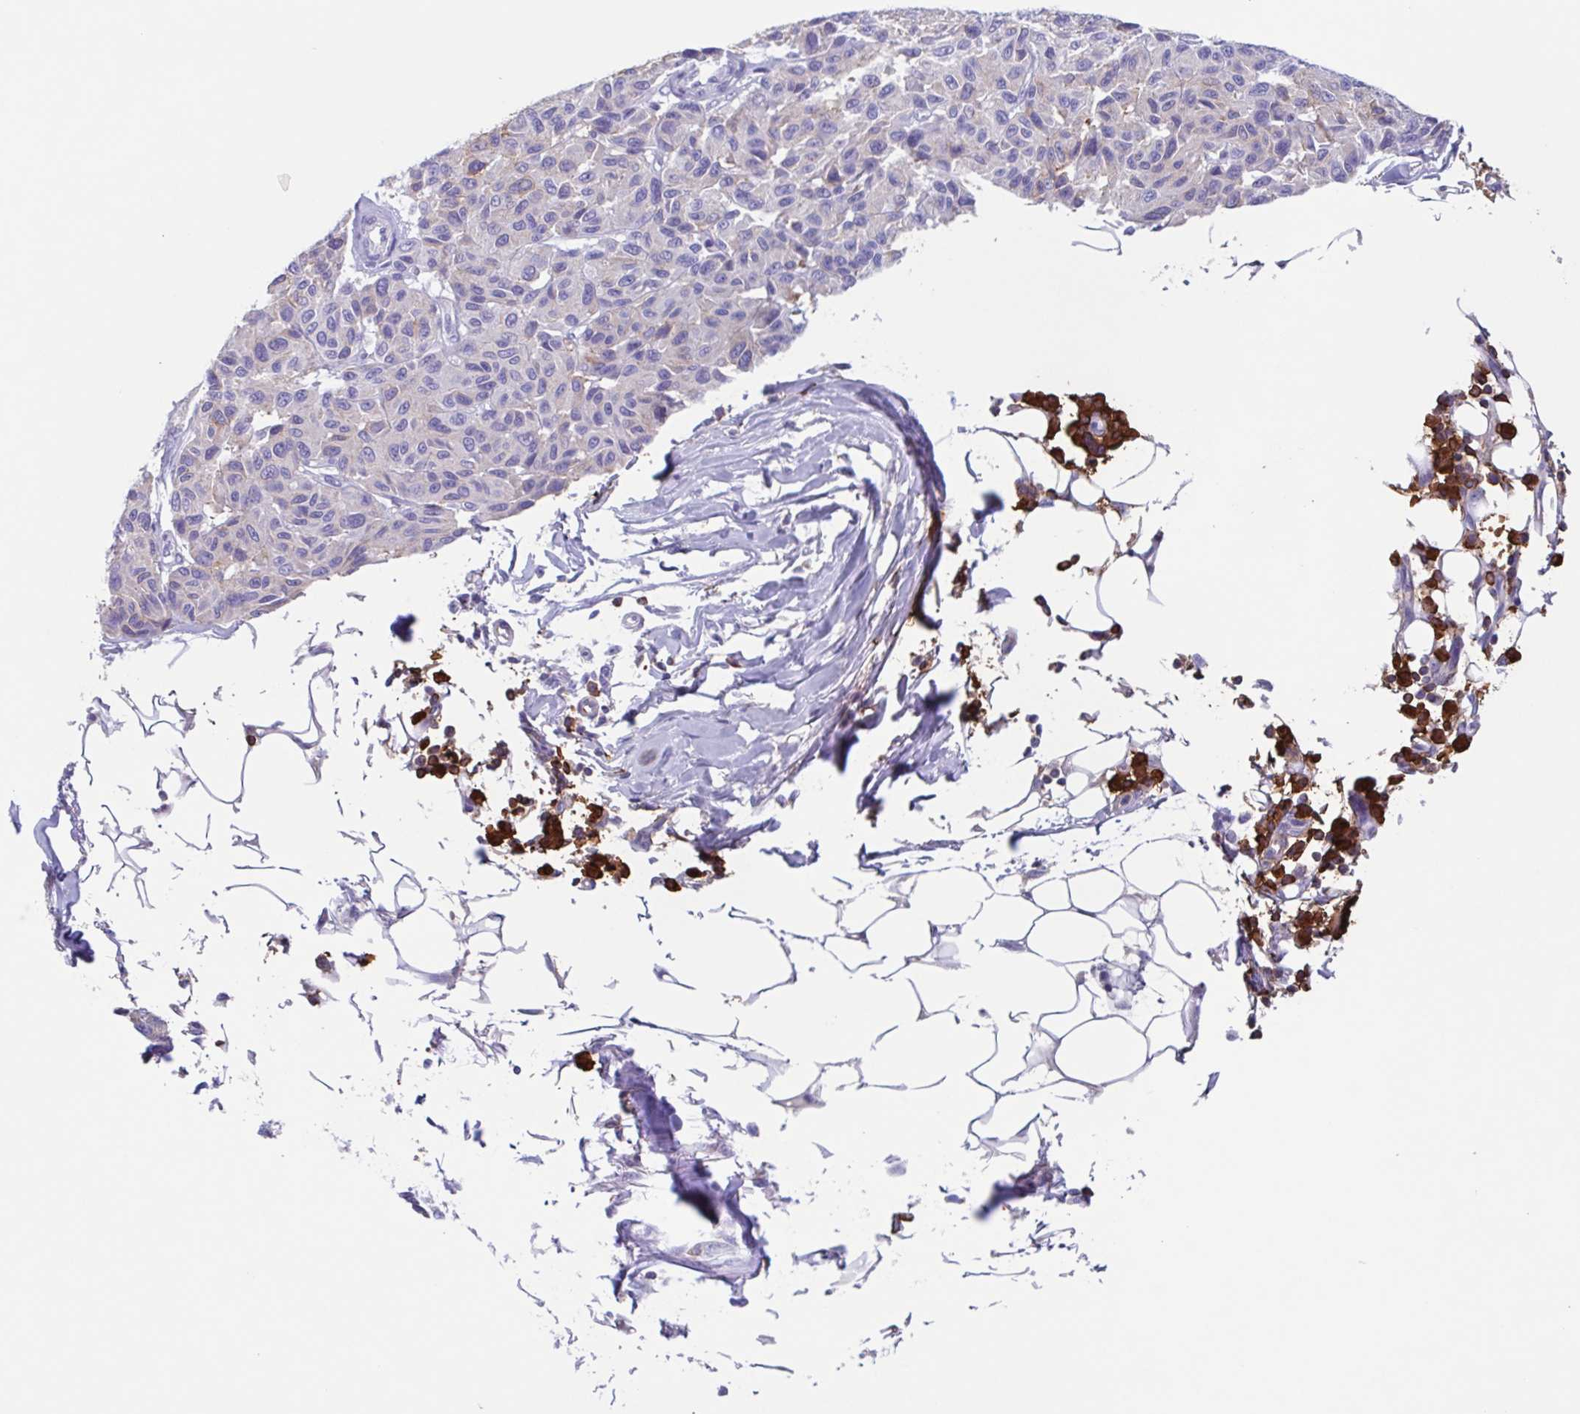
{"staining": {"intensity": "negative", "quantity": "none", "location": "none"}, "tissue": "melanoma", "cell_type": "Tumor cells", "image_type": "cancer", "snomed": [{"axis": "morphology", "description": "Malignant melanoma, NOS"}, {"axis": "topography", "description": "Skin"}], "caption": "This is a histopathology image of IHC staining of melanoma, which shows no staining in tumor cells.", "gene": "TPD52", "patient": {"sex": "female", "age": 66}}